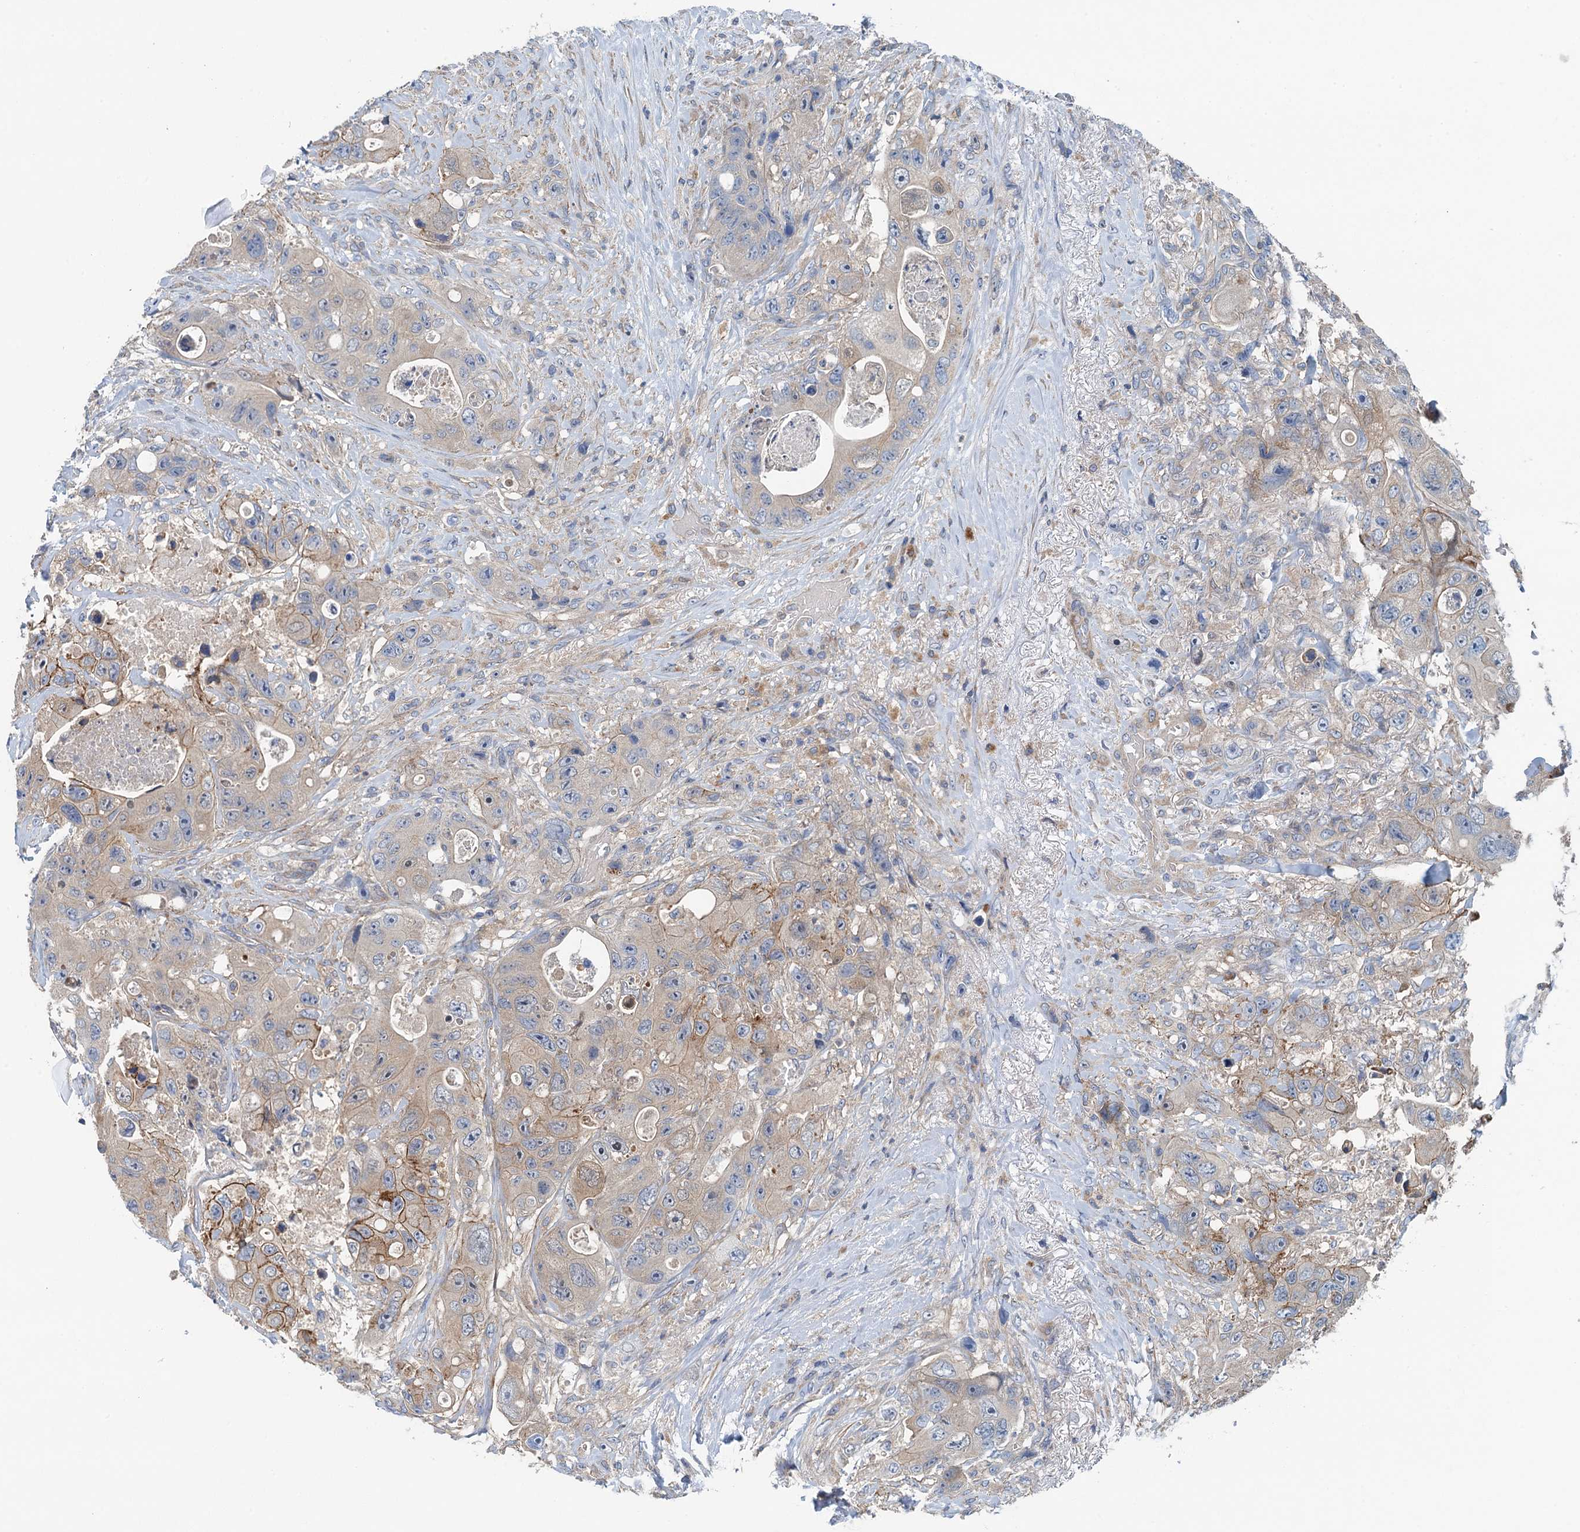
{"staining": {"intensity": "weak", "quantity": ">75%", "location": "cytoplasmic/membranous"}, "tissue": "colorectal cancer", "cell_type": "Tumor cells", "image_type": "cancer", "snomed": [{"axis": "morphology", "description": "Adenocarcinoma, NOS"}, {"axis": "topography", "description": "Colon"}], "caption": "Immunohistochemical staining of colorectal cancer (adenocarcinoma) demonstrates weak cytoplasmic/membranous protein staining in approximately >75% of tumor cells.", "gene": "PPP1R14D", "patient": {"sex": "female", "age": 46}}